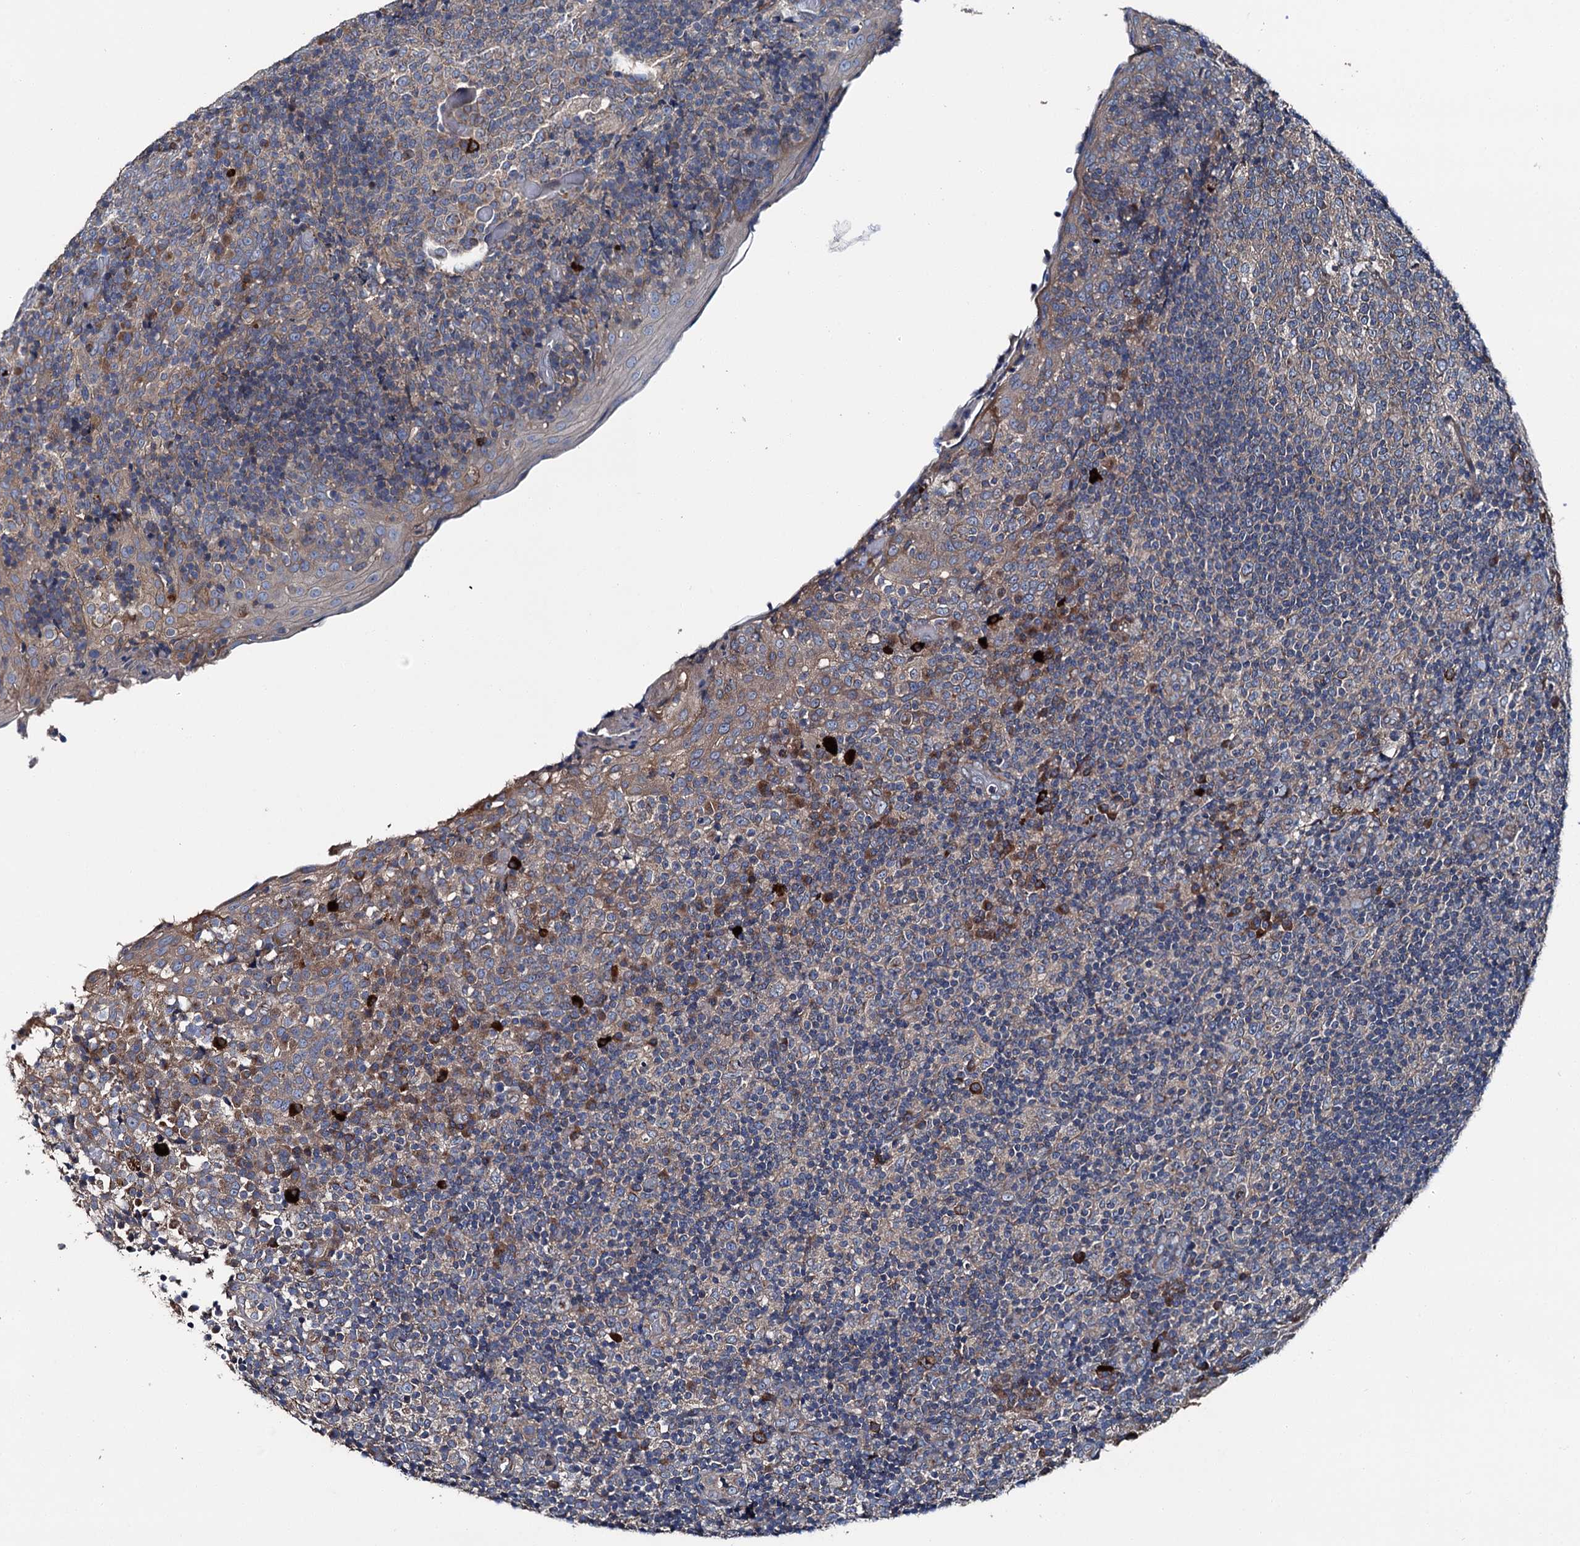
{"staining": {"intensity": "moderate", "quantity": "<25%", "location": "cytoplasmic/membranous"}, "tissue": "tonsil", "cell_type": "Germinal center cells", "image_type": "normal", "snomed": [{"axis": "morphology", "description": "Normal tissue, NOS"}, {"axis": "topography", "description": "Tonsil"}], "caption": "Immunohistochemical staining of unremarkable human tonsil demonstrates low levels of moderate cytoplasmic/membranous staining in about <25% of germinal center cells.", "gene": "SLC22A25", "patient": {"sex": "female", "age": 19}}